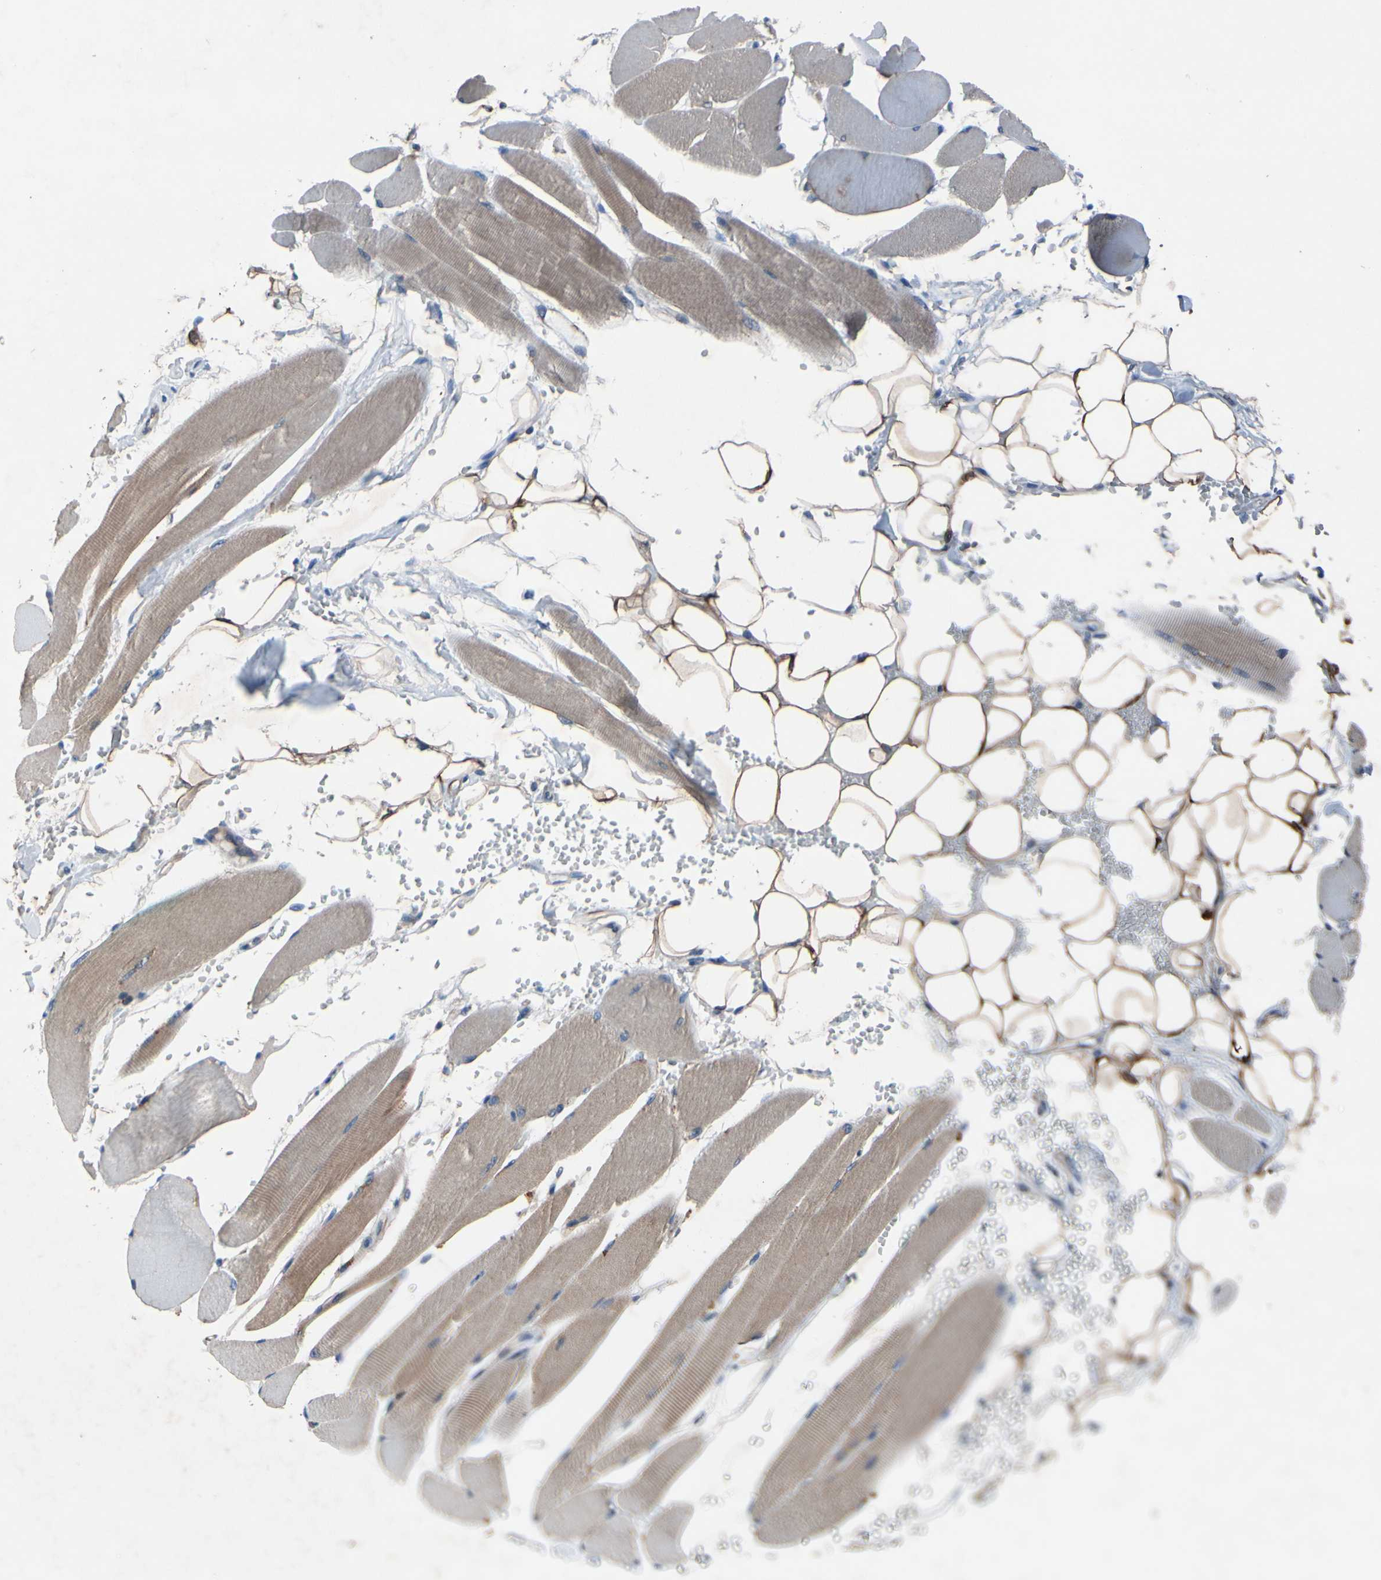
{"staining": {"intensity": "weak", "quantity": ">75%", "location": "cytoplasmic/membranous"}, "tissue": "skeletal muscle", "cell_type": "Myocytes", "image_type": "normal", "snomed": [{"axis": "morphology", "description": "Normal tissue, NOS"}, {"axis": "topography", "description": "Skeletal muscle"}, {"axis": "topography", "description": "Oral tissue"}, {"axis": "topography", "description": "Peripheral nerve tissue"}], "caption": "This image reveals immunohistochemistry (IHC) staining of normal skeletal muscle, with low weak cytoplasmic/membranous positivity in about >75% of myocytes.", "gene": "PRXL2A", "patient": {"sex": "female", "age": 84}}